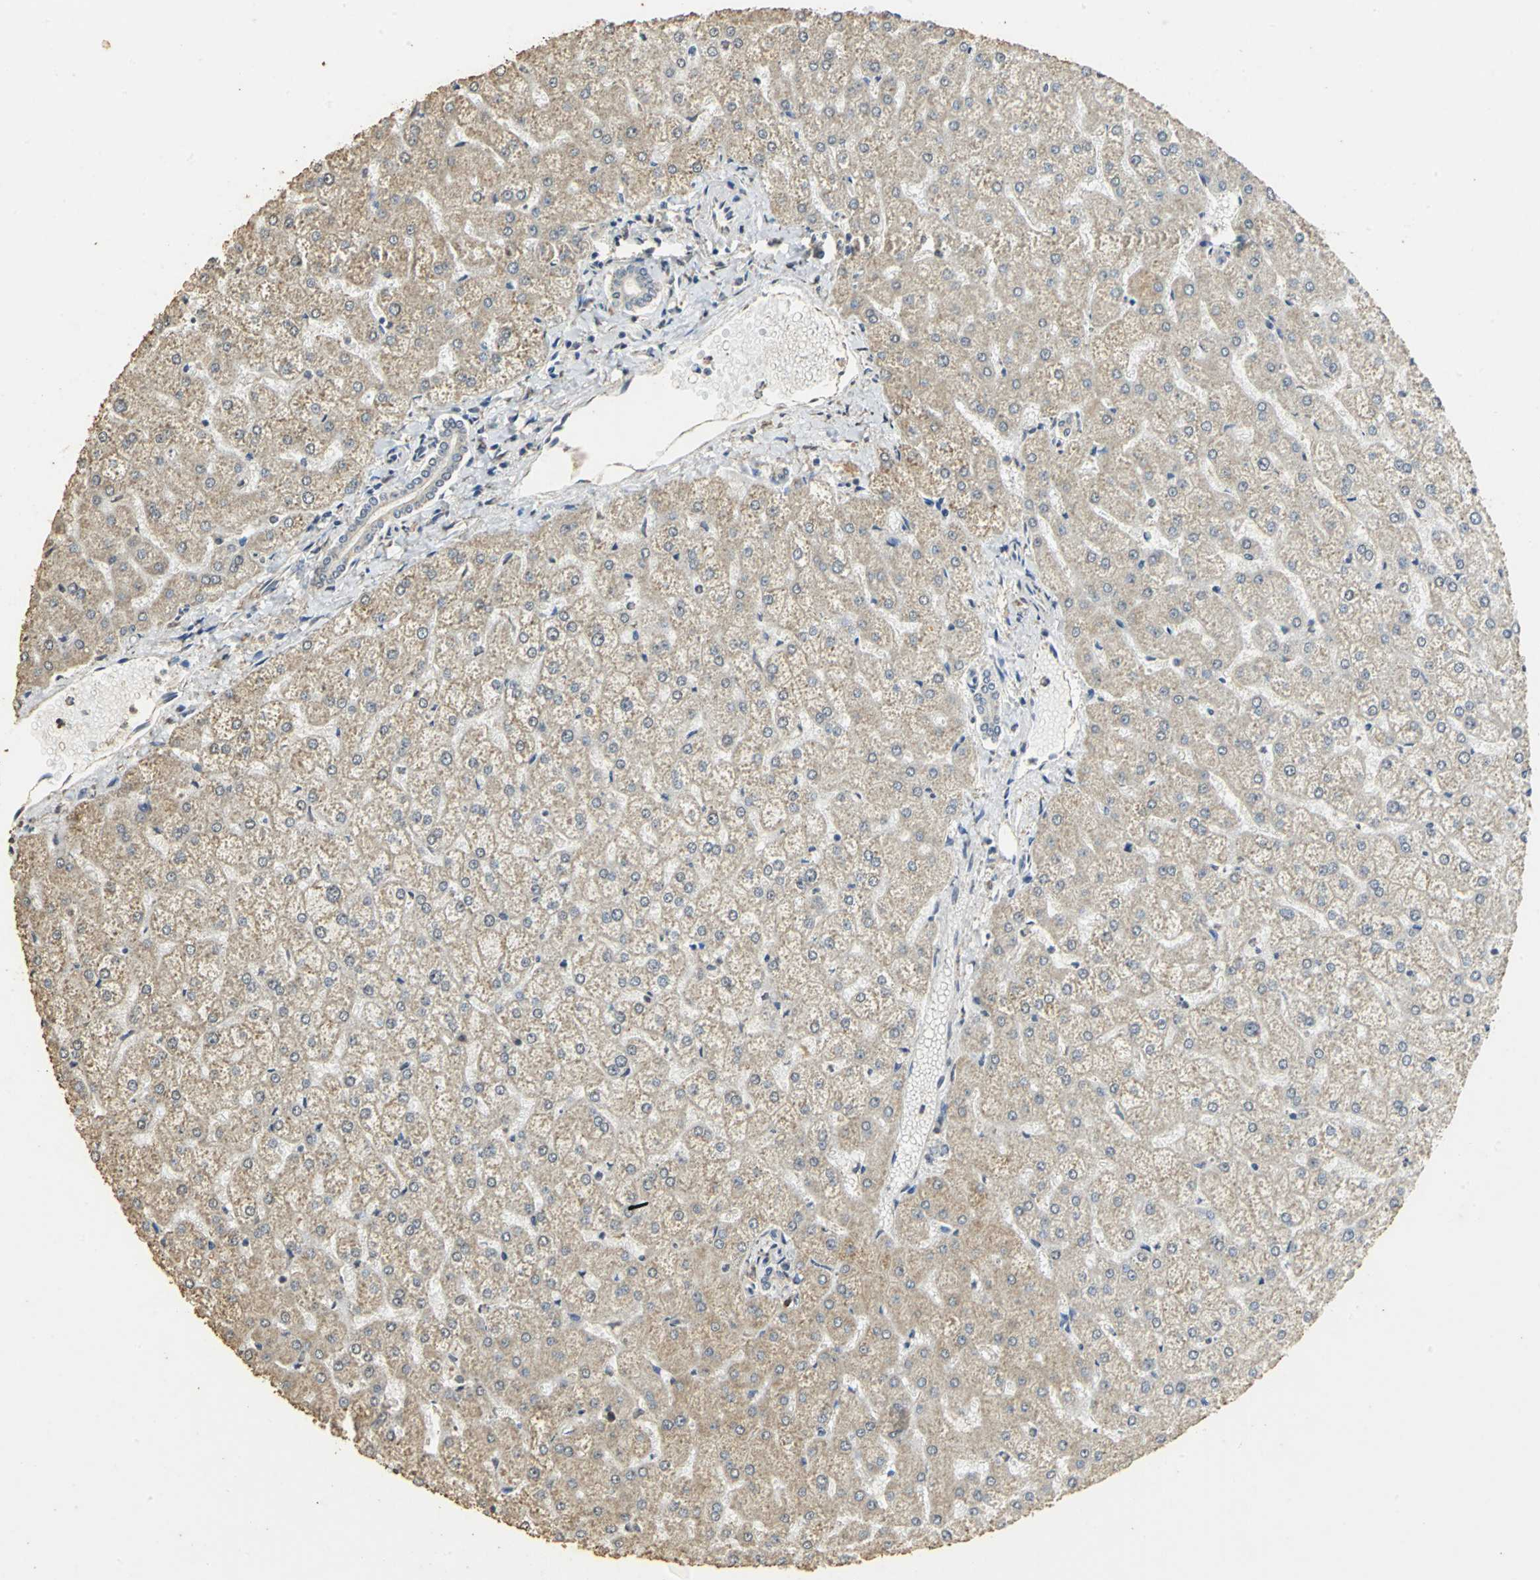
{"staining": {"intensity": "weak", "quantity": "<25%", "location": "cytoplasmic/membranous"}, "tissue": "liver", "cell_type": "Cholangiocytes", "image_type": "normal", "snomed": [{"axis": "morphology", "description": "Normal tissue, NOS"}, {"axis": "topography", "description": "Liver"}], "caption": "Immunohistochemistry (IHC) histopathology image of benign liver: liver stained with DAB reveals no significant protein staining in cholangiocytes. (Stains: DAB IHC with hematoxylin counter stain, Microscopy: brightfield microscopy at high magnification).", "gene": "ACSL4", "patient": {"sex": "female", "age": 32}}